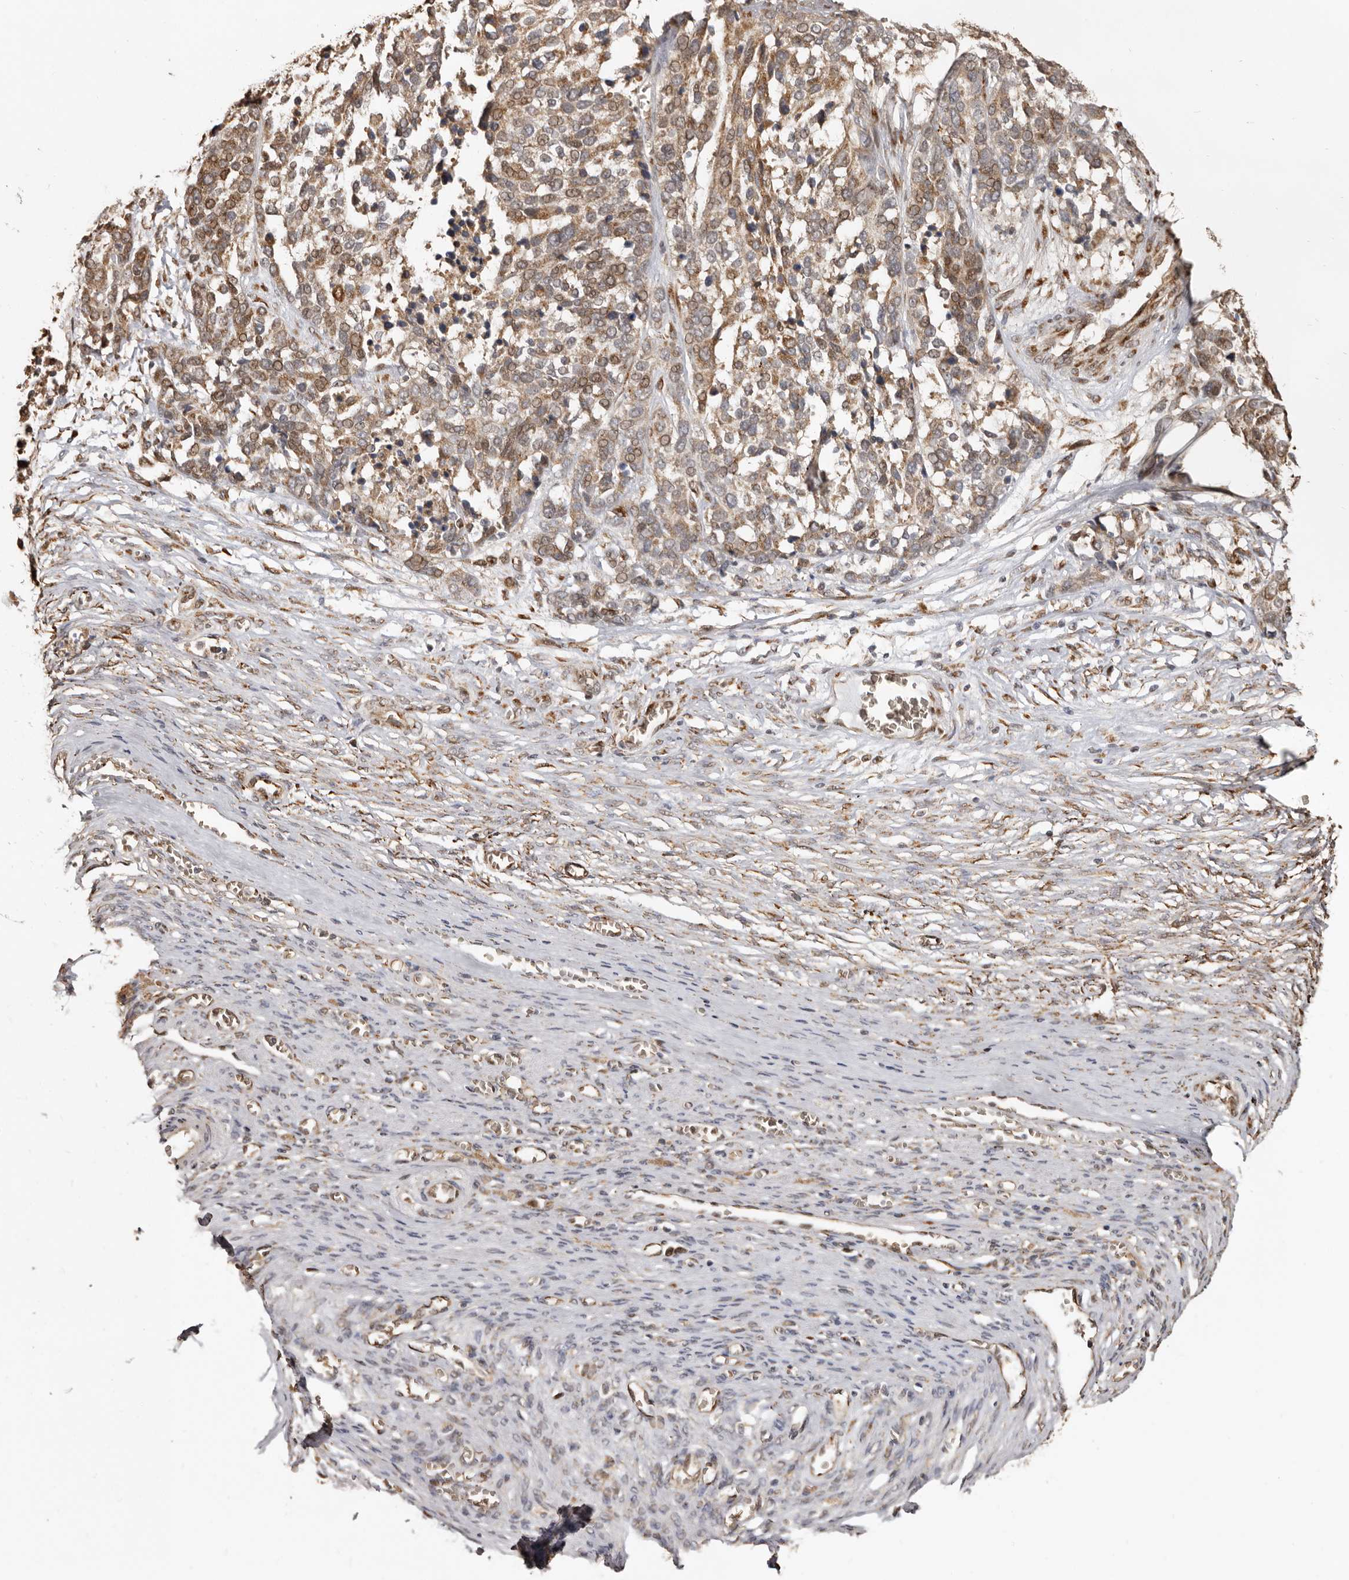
{"staining": {"intensity": "moderate", "quantity": ">75%", "location": "cytoplasmic/membranous"}, "tissue": "ovarian cancer", "cell_type": "Tumor cells", "image_type": "cancer", "snomed": [{"axis": "morphology", "description": "Cystadenocarcinoma, serous, NOS"}, {"axis": "topography", "description": "Ovary"}], "caption": "Moderate cytoplasmic/membranous staining is present in approximately >75% of tumor cells in ovarian cancer. (DAB (3,3'-diaminobenzidine) IHC with brightfield microscopy, high magnification).", "gene": "ENTREP1", "patient": {"sex": "female", "age": 44}}